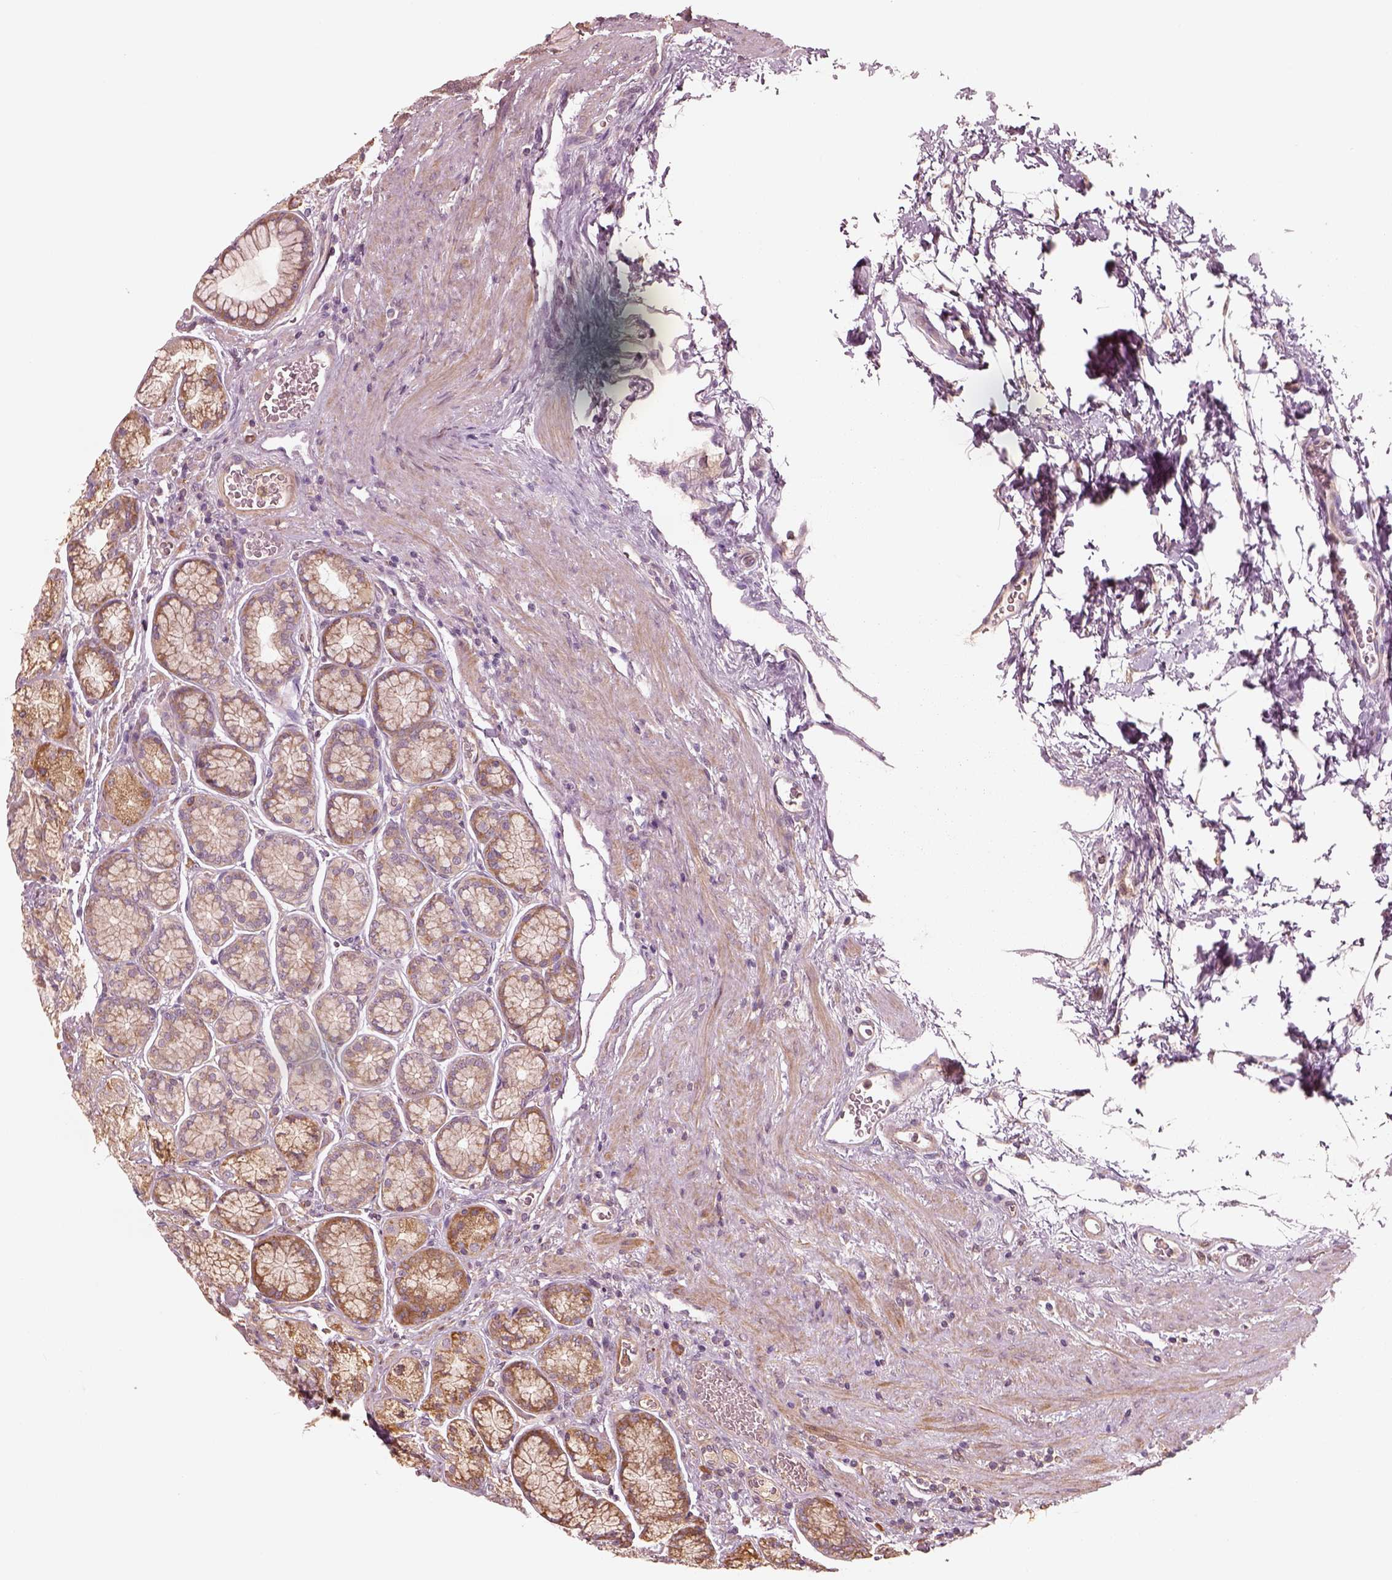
{"staining": {"intensity": "moderate", "quantity": "<25%", "location": "cytoplasmic/membranous"}, "tissue": "stomach", "cell_type": "Glandular cells", "image_type": "normal", "snomed": [{"axis": "morphology", "description": "Normal tissue, NOS"}, {"axis": "morphology", "description": "Adenocarcinoma, NOS"}, {"axis": "morphology", "description": "Adenocarcinoma, High grade"}, {"axis": "topography", "description": "Stomach, upper"}, {"axis": "topography", "description": "Stomach"}], "caption": "Immunohistochemical staining of normal stomach shows moderate cytoplasmic/membranous protein expression in approximately <25% of glandular cells. The staining was performed using DAB (3,3'-diaminobenzidine) to visualize the protein expression in brown, while the nuclei were stained in blue with hematoxylin (Magnification: 20x).", "gene": "ASCC2", "patient": {"sex": "female", "age": 65}}